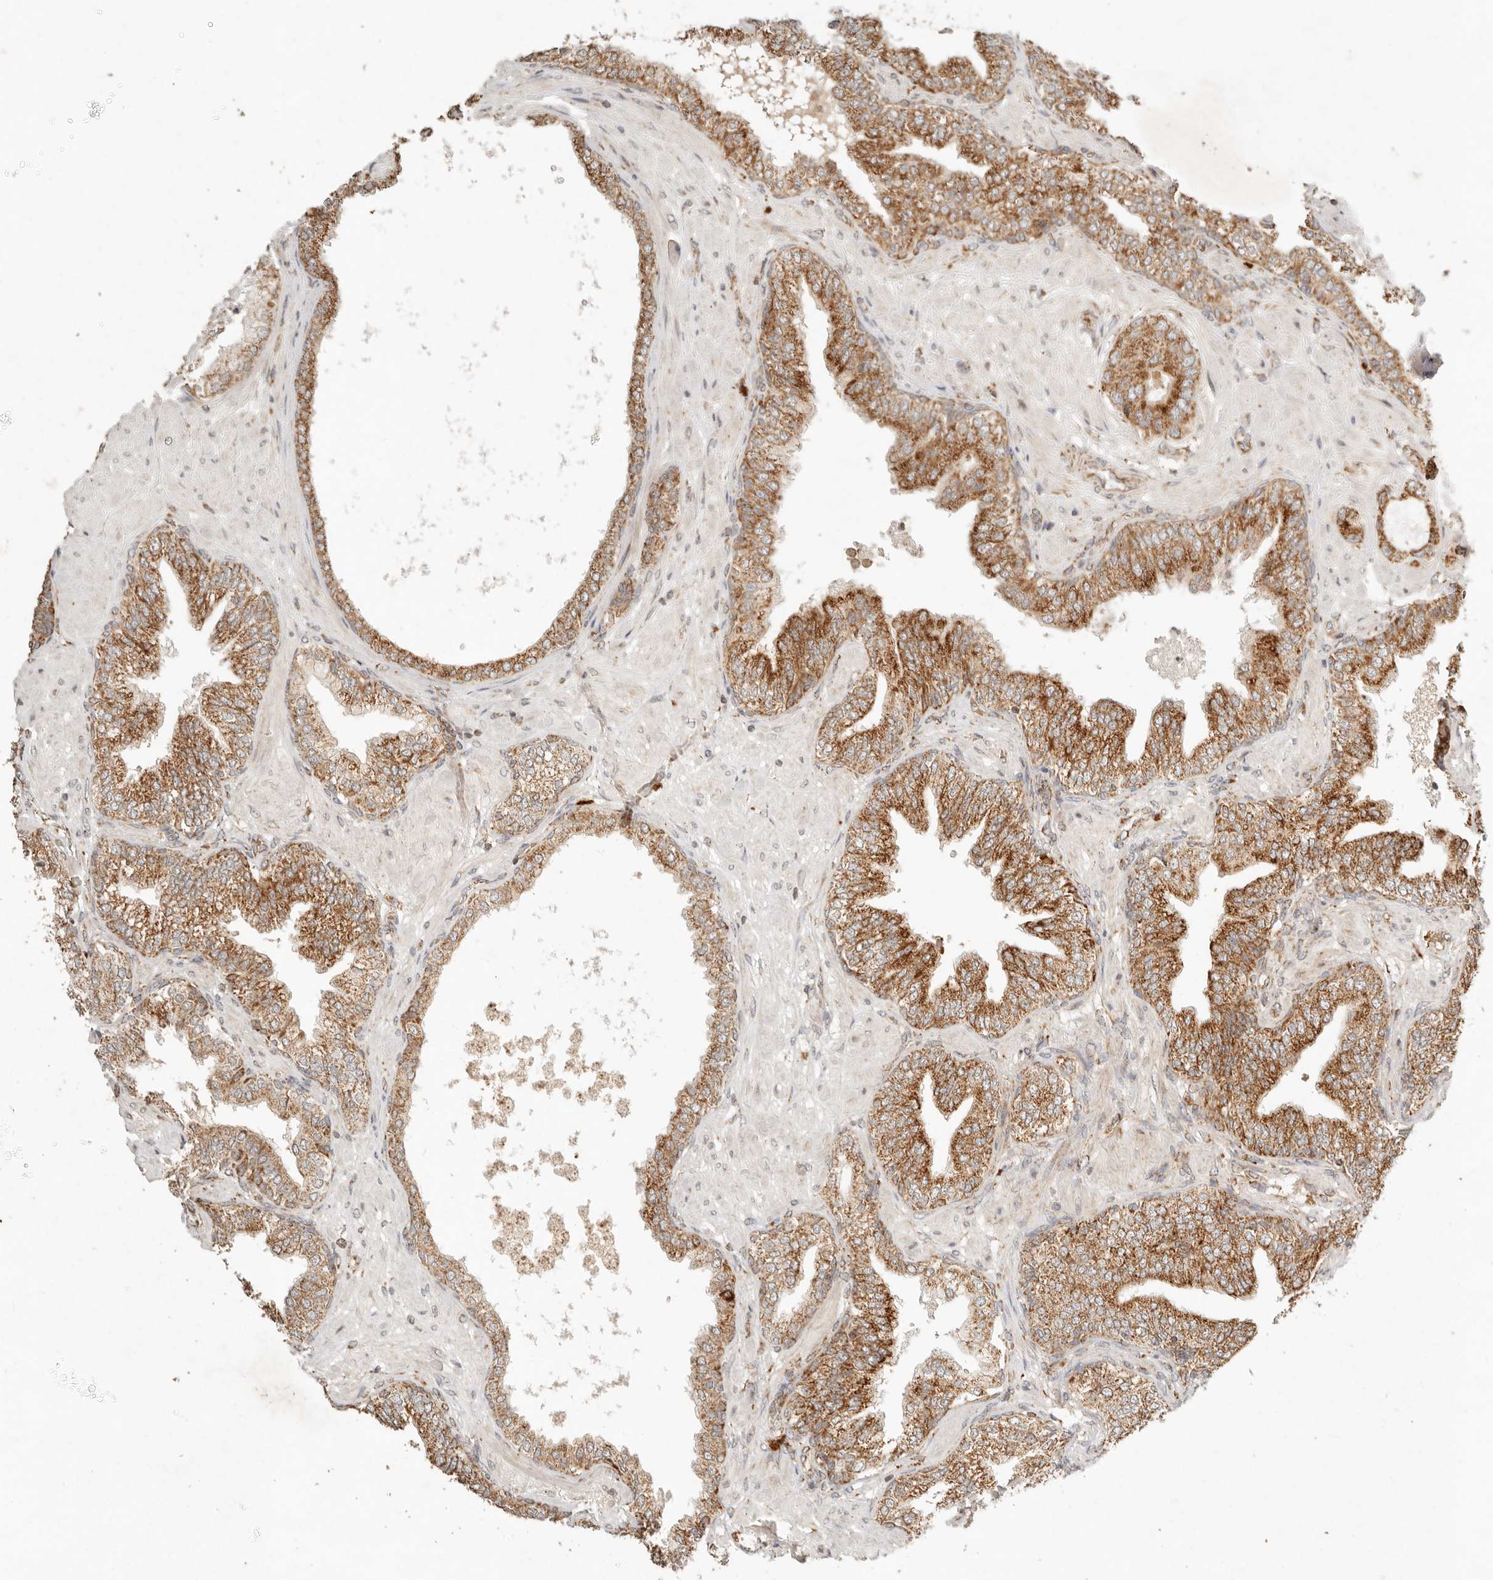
{"staining": {"intensity": "strong", "quantity": ">75%", "location": "cytoplasmic/membranous"}, "tissue": "prostate cancer", "cell_type": "Tumor cells", "image_type": "cancer", "snomed": [{"axis": "morphology", "description": "Adenocarcinoma, High grade"}, {"axis": "topography", "description": "Prostate"}], "caption": "Prostate cancer stained with a protein marker shows strong staining in tumor cells.", "gene": "MRPL55", "patient": {"sex": "male", "age": 59}}